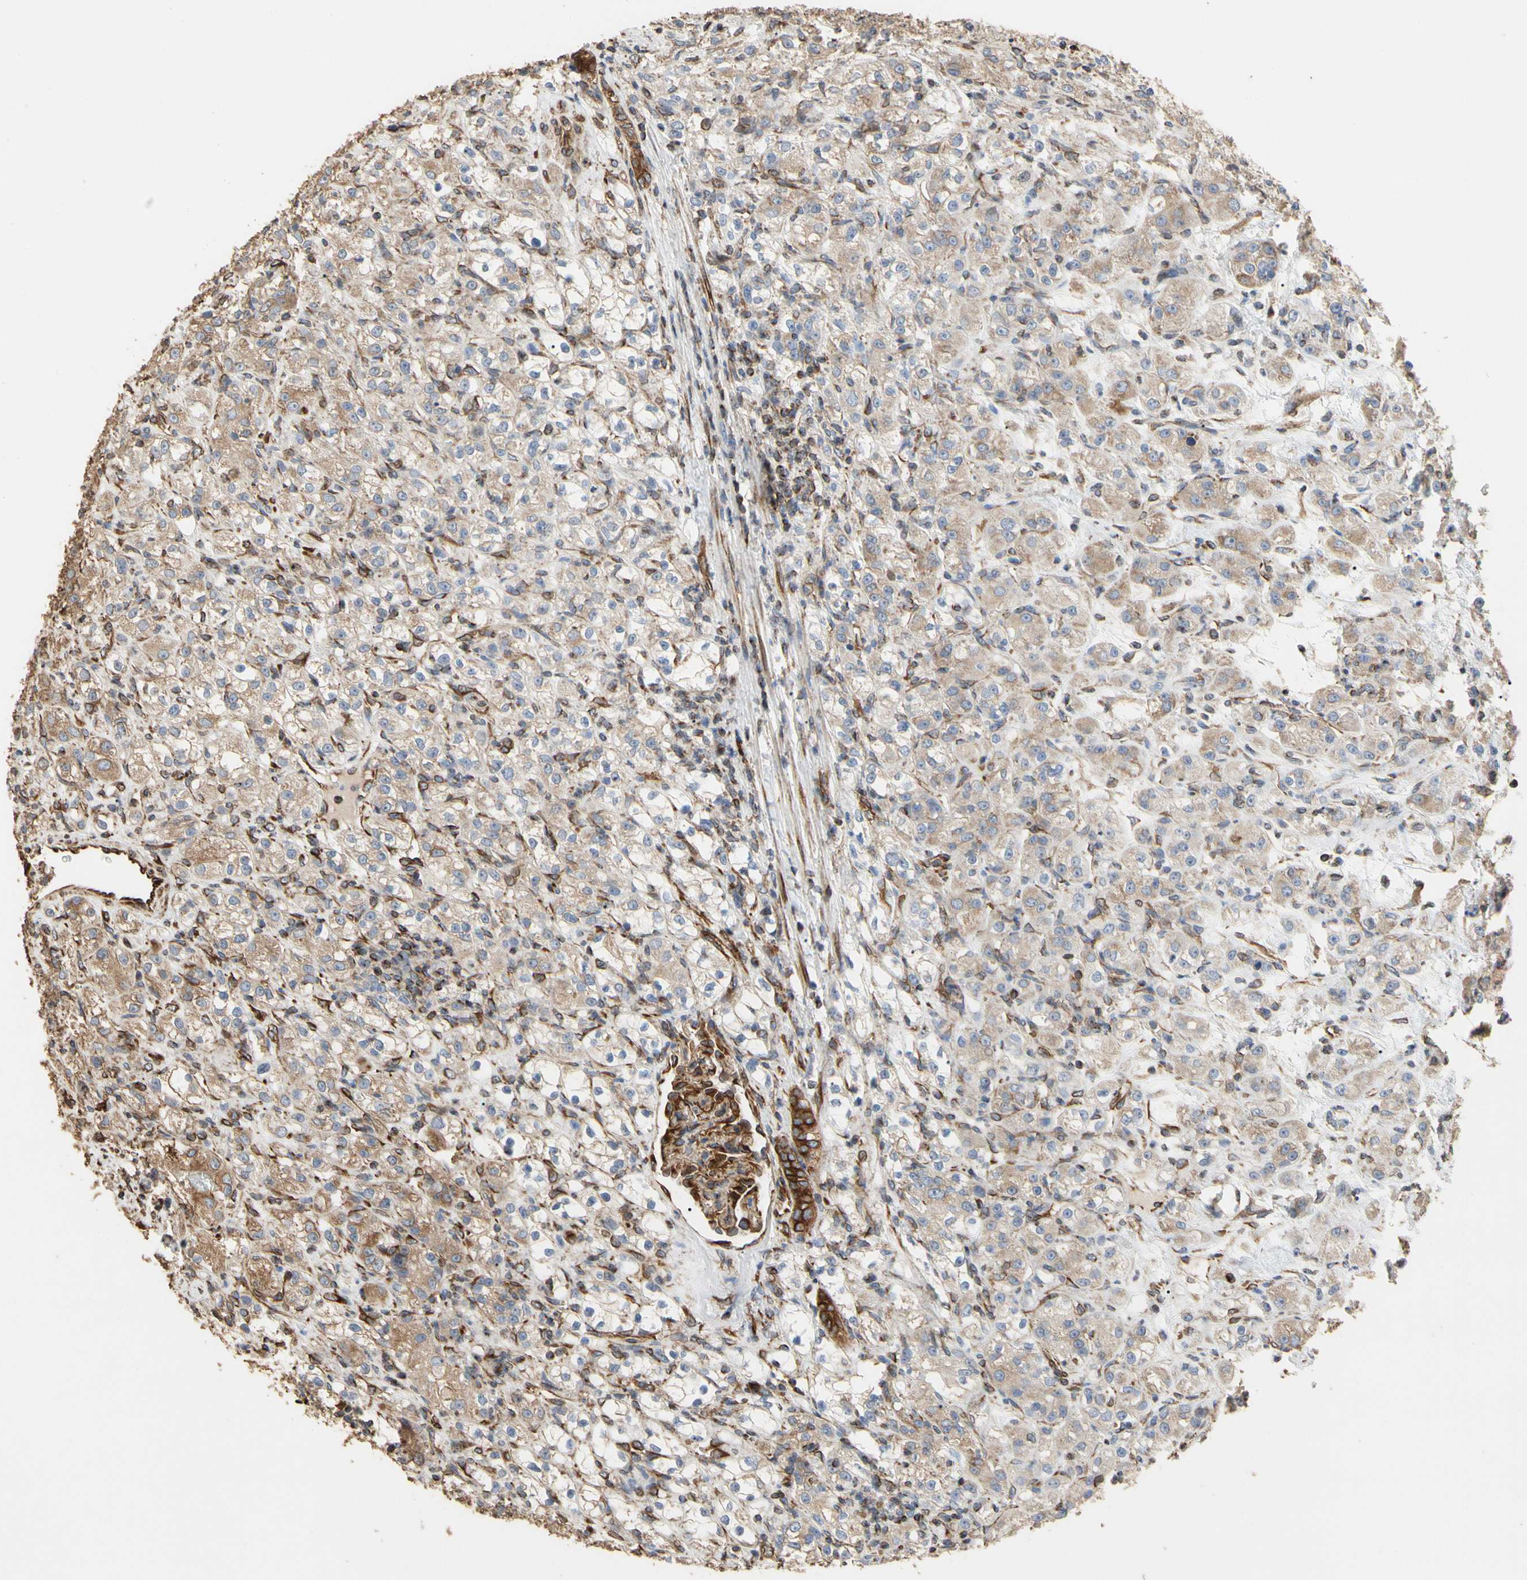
{"staining": {"intensity": "weak", "quantity": "25%-75%", "location": "cytoplasmic/membranous"}, "tissue": "renal cancer", "cell_type": "Tumor cells", "image_type": "cancer", "snomed": [{"axis": "morphology", "description": "Normal tissue, NOS"}, {"axis": "morphology", "description": "Adenocarcinoma, NOS"}, {"axis": "topography", "description": "Kidney"}], "caption": "Protein staining reveals weak cytoplasmic/membranous expression in about 25%-75% of tumor cells in renal cancer.", "gene": "TUBA1A", "patient": {"sex": "male", "age": 61}}